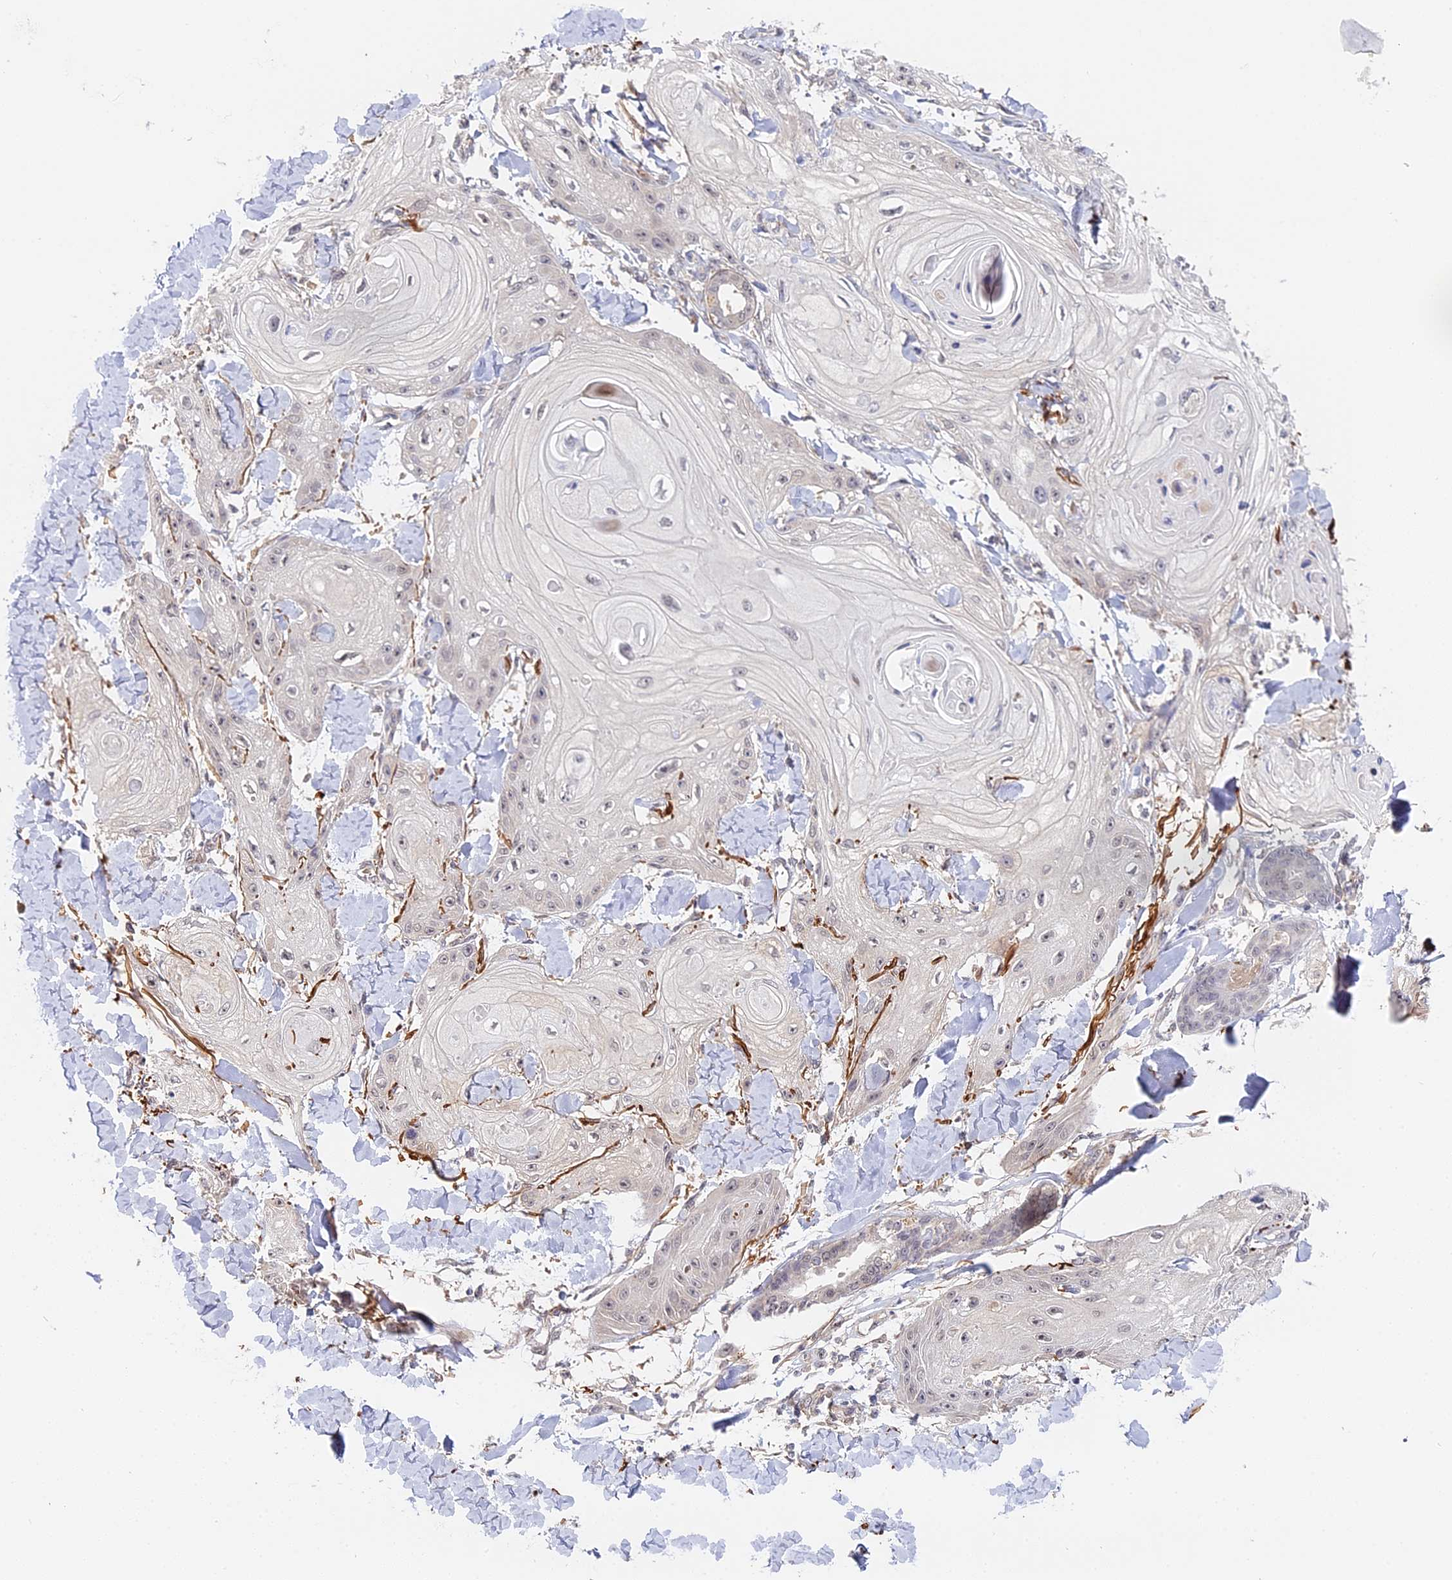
{"staining": {"intensity": "negative", "quantity": "none", "location": "none"}, "tissue": "skin cancer", "cell_type": "Tumor cells", "image_type": "cancer", "snomed": [{"axis": "morphology", "description": "Squamous cell carcinoma, NOS"}, {"axis": "topography", "description": "Skin"}], "caption": "IHC histopathology image of human skin squamous cell carcinoma stained for a protein (brown), which shows no expression in tumor cells.", "gene": "IMPACT", "patient": {"sex": "male", "age": 74}}